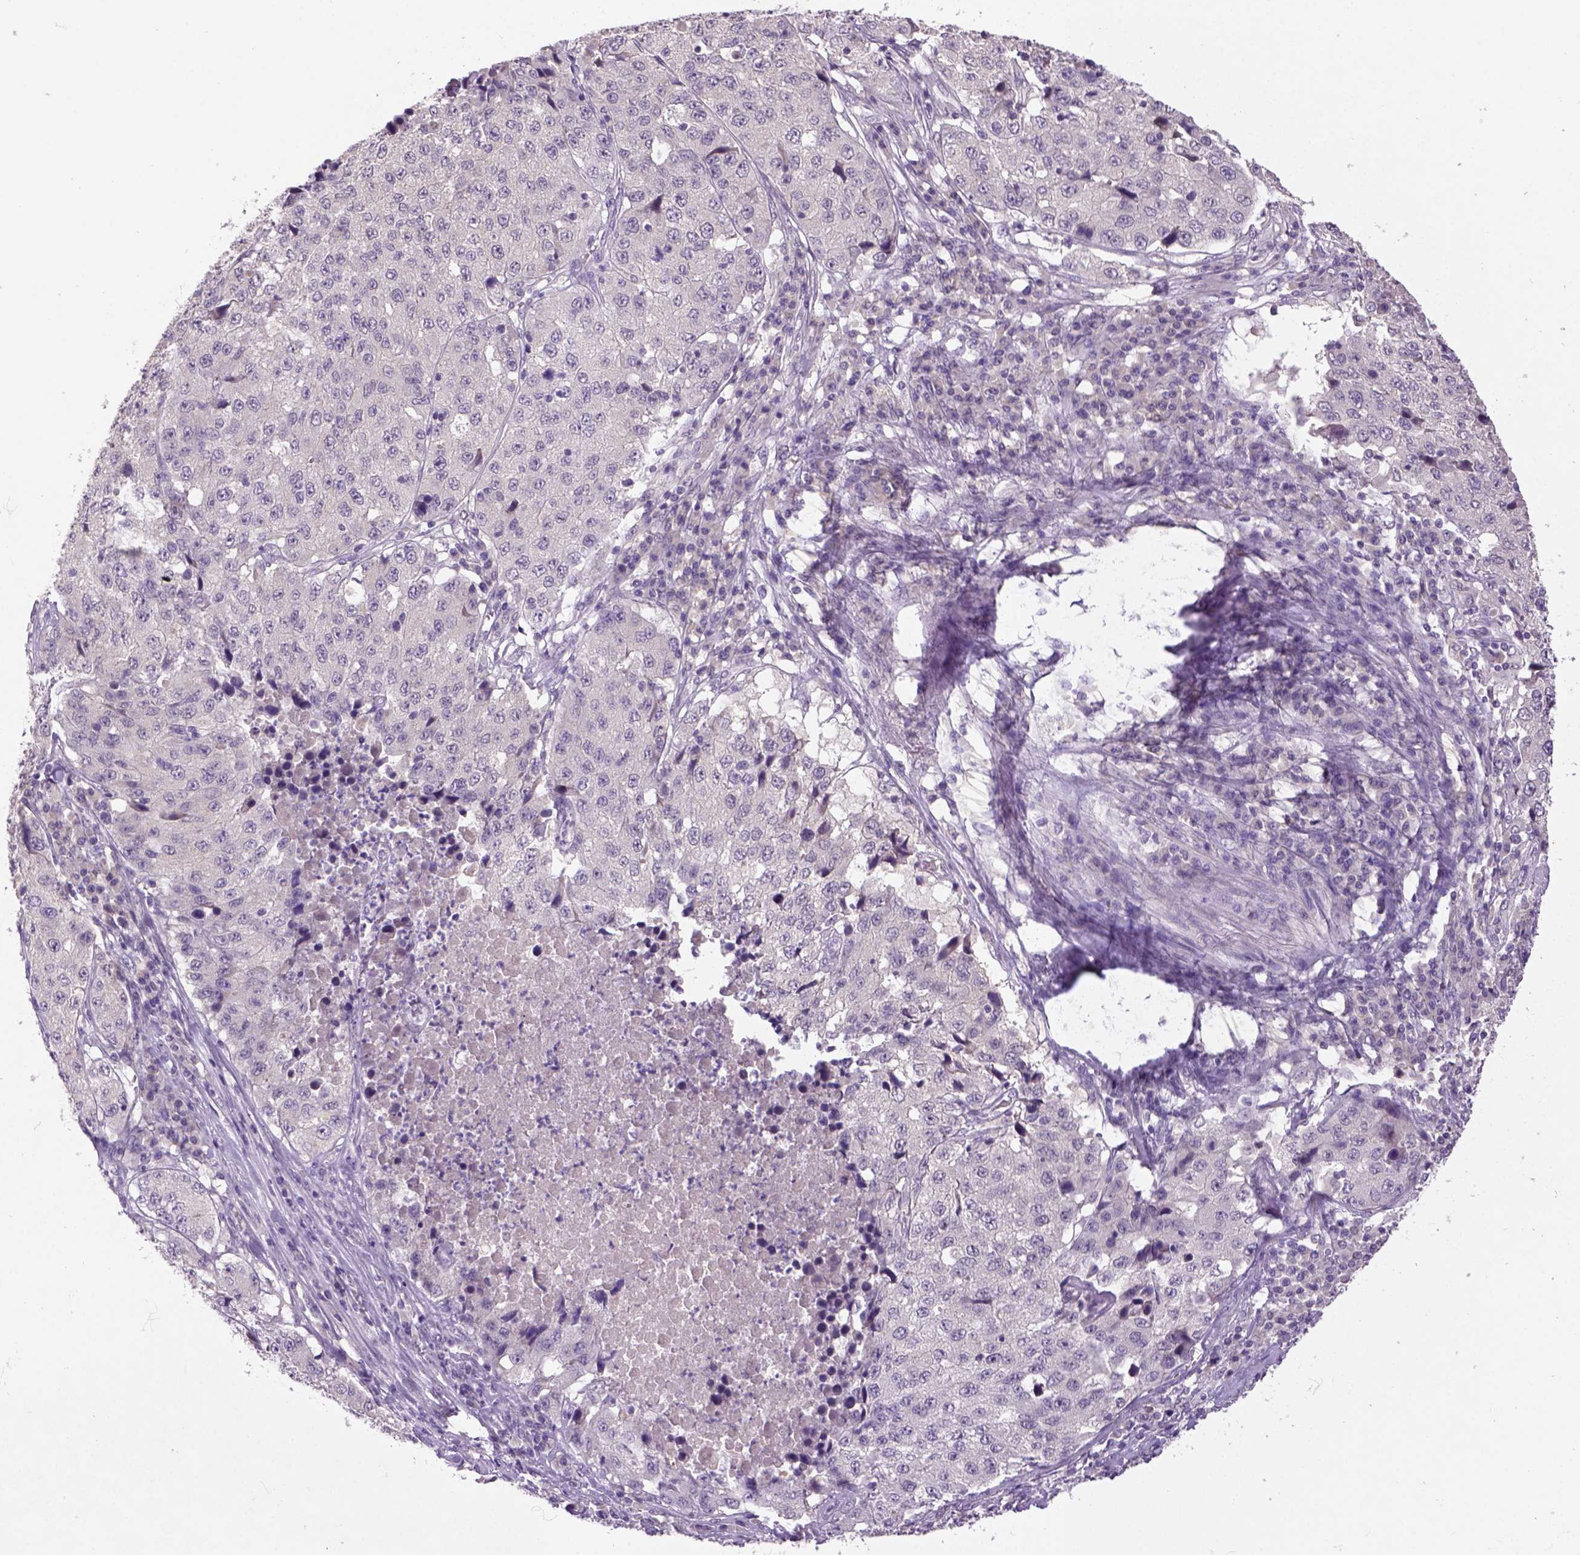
{"staining": {"intensity": "negative", "quantity": "none", "location": "none"}, "tissue": "stomach cancer", "cell_type": "Tumor cells", "image_type": "cancer", "snomed": [{"axis": "morphology", "description": "Adenocarcinoma, NOS"}, {"axis": "topography", "description": "Stomach"}], "caption": "A micrograph of stomach cancer (adenocarcinoma) stained for a protein displays no brown staining in tumor cells.", "gene": "NLGN2", "patient": {"sex": "male", "age": 71}}